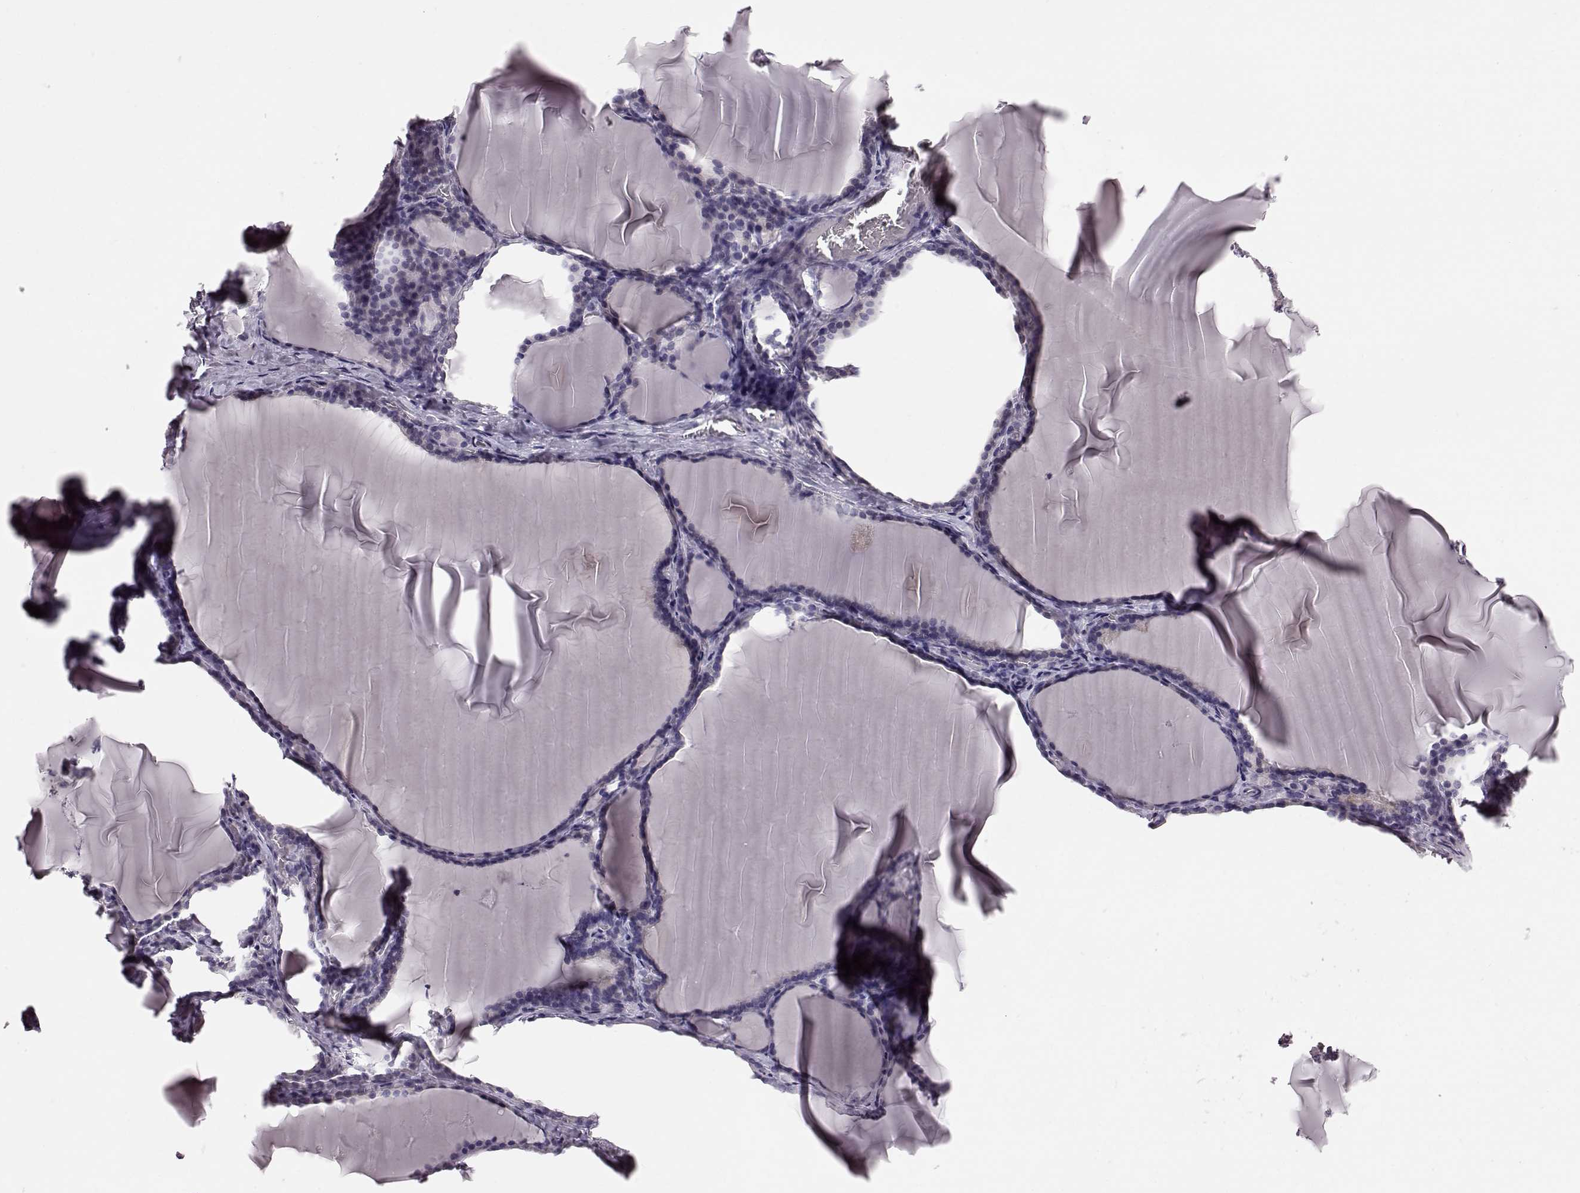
{"staining": {"intensity": "negative", "quantity": "none", "location": "none"}, "tissue": "thyroid gland", "cell_type": "Glandular cells", "image_type": "normal", "snomed": [{"axis": "morphology", "description": "Normal tissue, NOS"}, {"axis": "morphology", "description": "Hyperplasia, NOS"}, {"axis": "topography", "description": "Thyroid gland"}], "caption": "Immunohistochemistry (IHC) of normal thyroid gland demonstrates no expression in glandular cells.", "gene": "TCHHL1", "patient": {"sex": "female", "age": 27}}